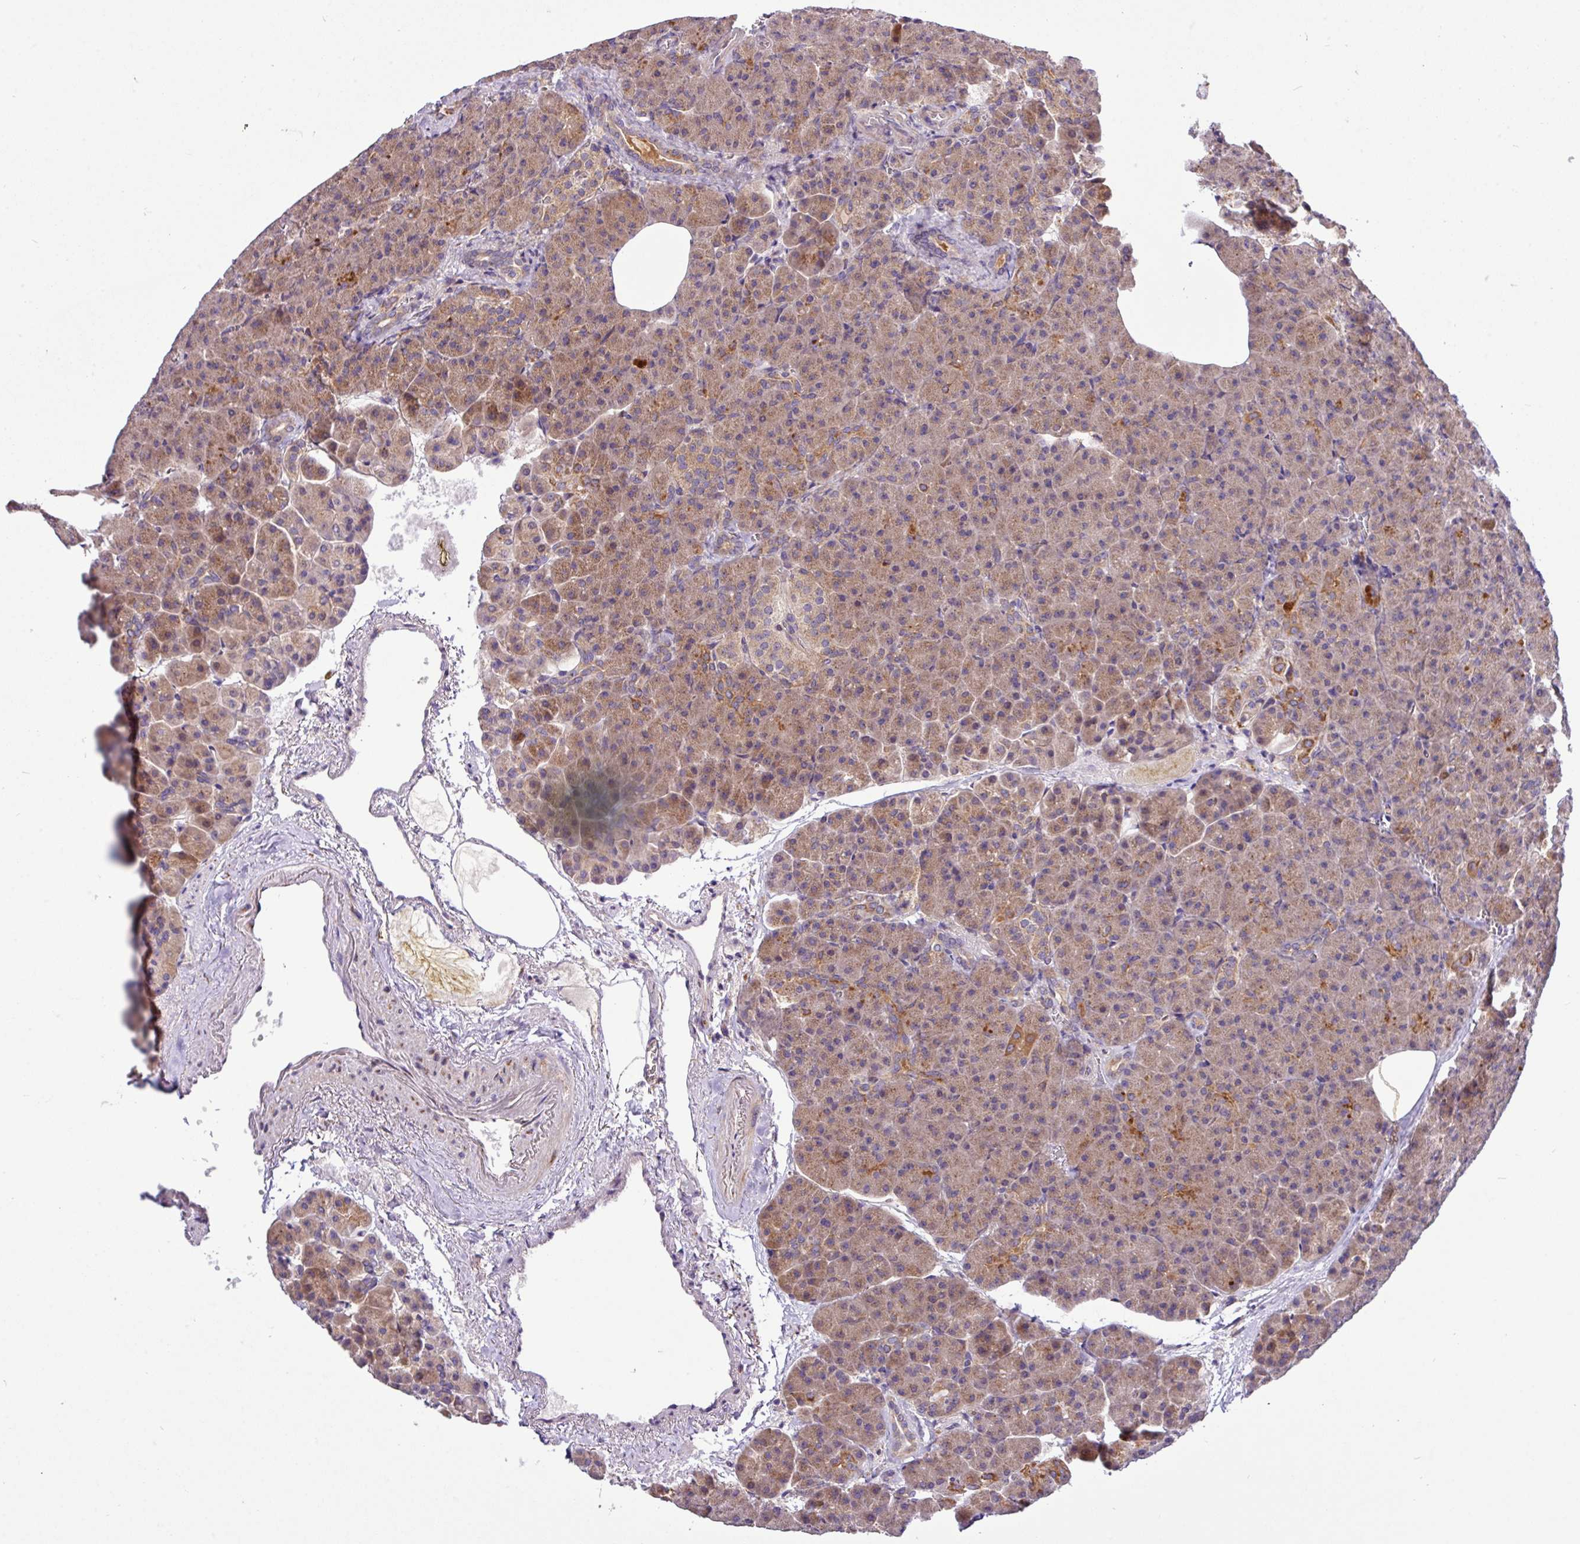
{"staining": {"intensity": "moderate", "quantity": ">75%", "location": "cytoplasmic/membranous"}, "tissue": "pancreas", "cell_type": "Exocrine glandular cells", "image_type": "normal", "snomed": [{"axis": "morphology", "description": "Normal tissue, NOS"}, {"axis": "topography", "description": "Pancreas"}], "caption": "IHC image of normal human pancreas stained for a protein (brown), which shows medium levels of moderate cytoplasmic/membranous positivity in about >75% of exocrine glandular cells.", "gene": "TM2D2", "patient": {"sex": "female", "age": 74}}